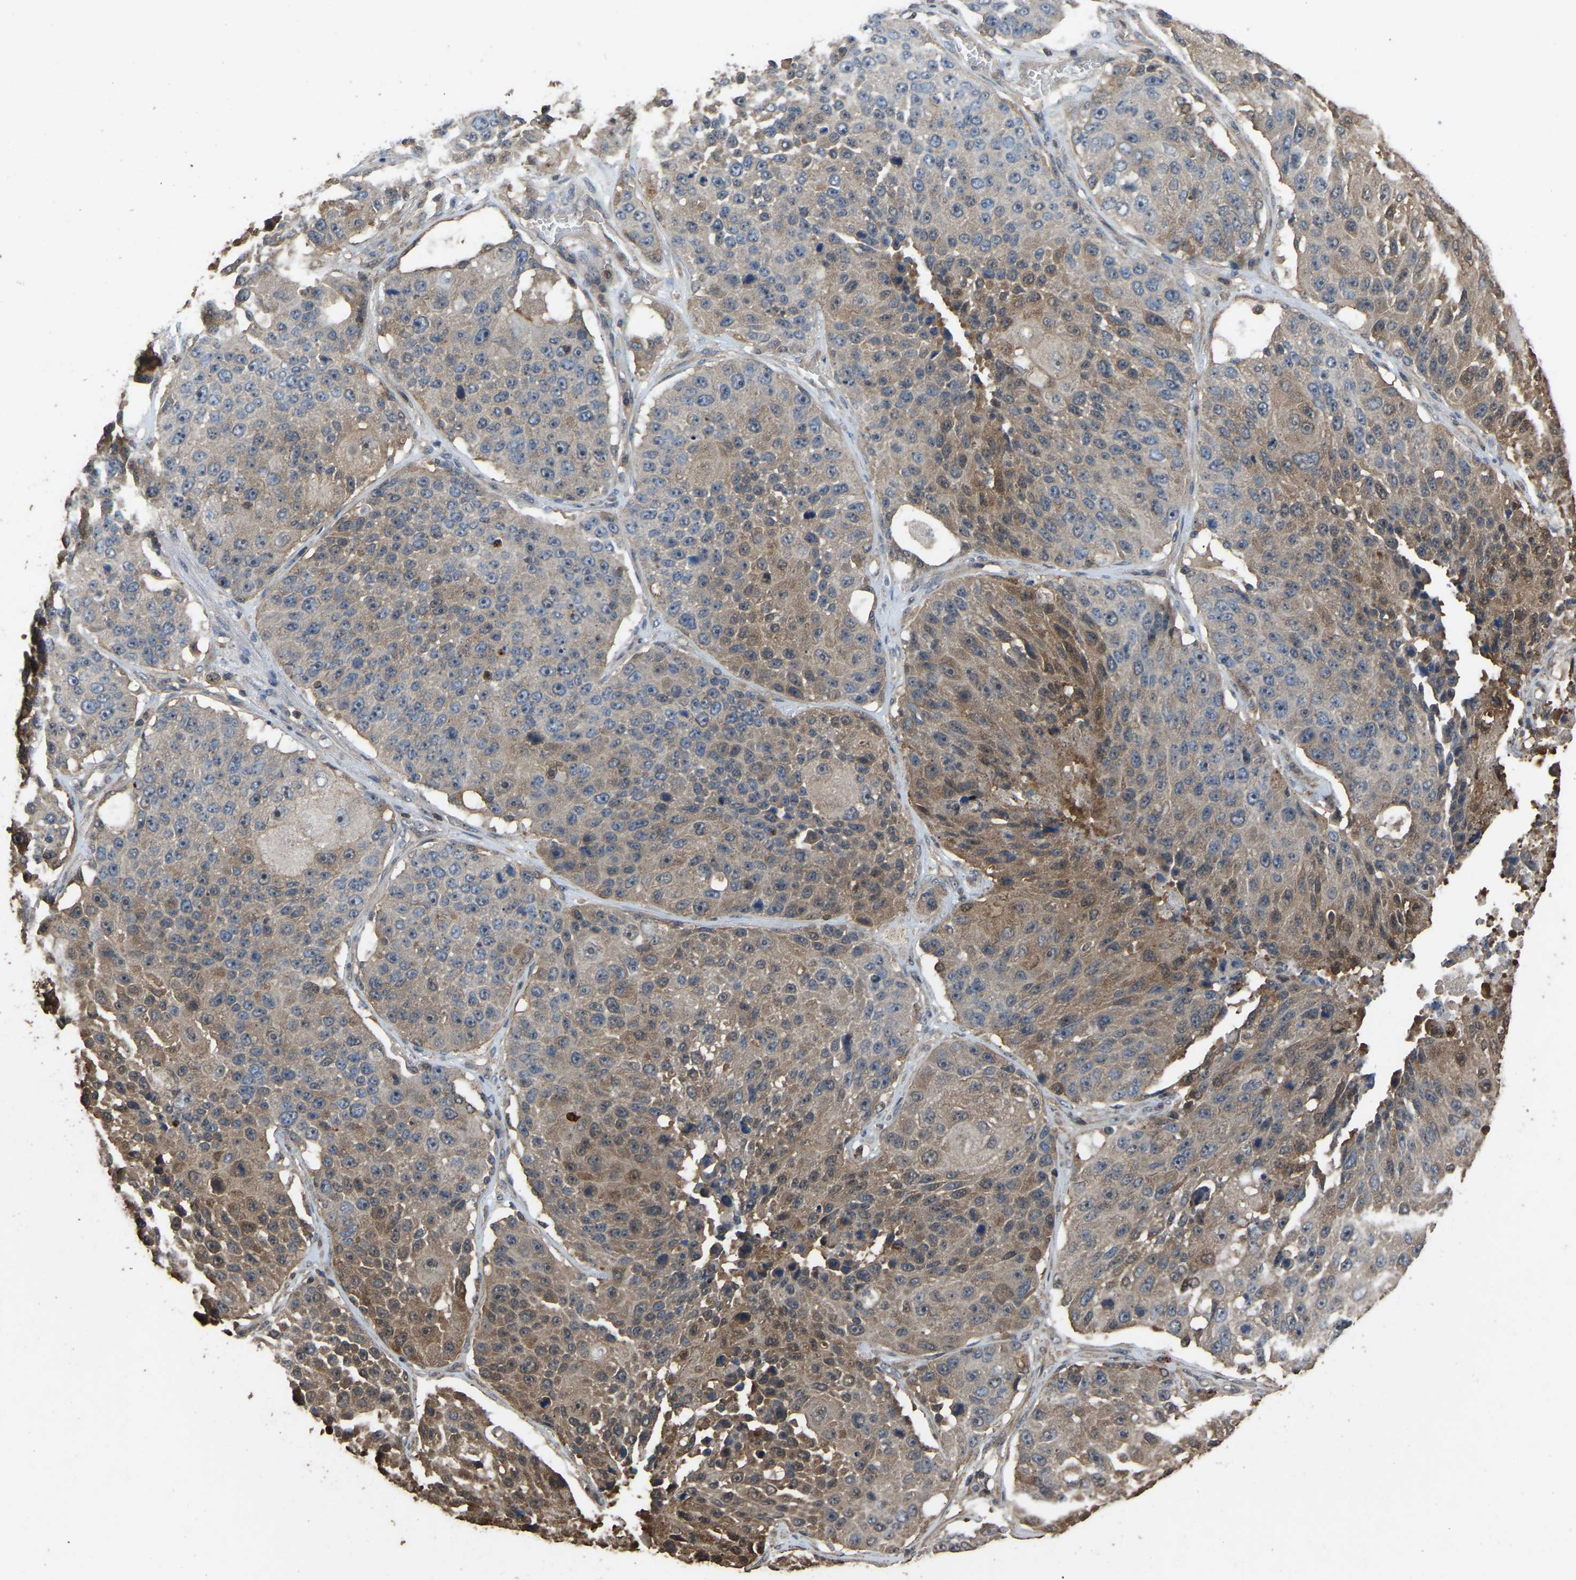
{"staining": {"intensity": "moderate", "quantity": "<25%", "location": "cytoplasmic/membranous"}, "tissue": "lung cancer", "cell_type": "Tumor cells", "image_type": "cancer", "snomed": [{"axis": "morphology", "description": "Squamous cell carcinoma, NOS"}, {"axis": "topography", "description": "Lung"}], "caption": "There is low levels of moderate cytoplasmic/membranous positivity in tumor cells of lung cancer (squamous cell carcinoma), as demonstrated by immunohistochemical staining (brown color).", "gene": "FHIT", "patient": {"sex": "male", "age": 61}}